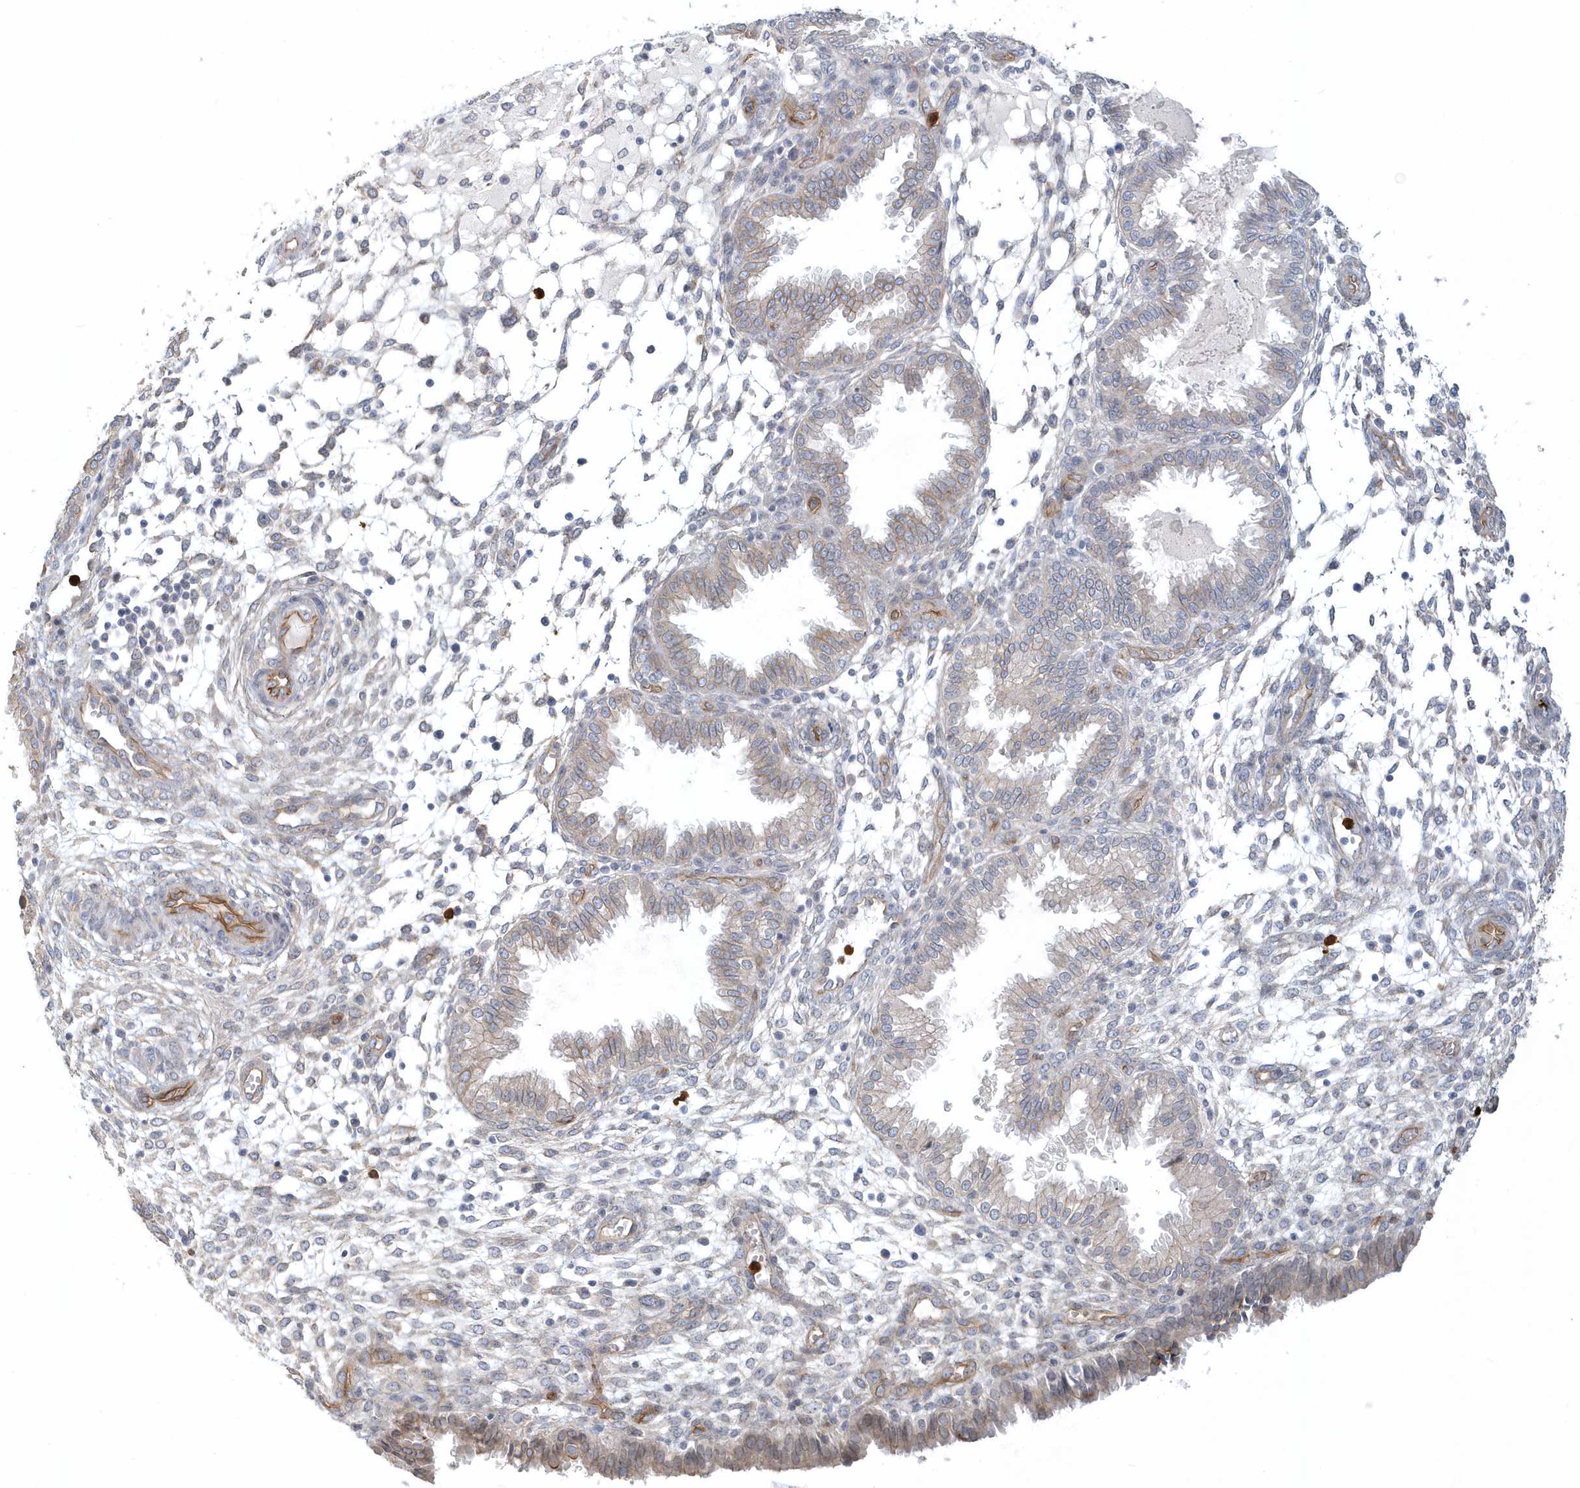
{"staining": {"intensity": "negative", "quantity": "none", "location": "none"}, "tissue": "endometrium", "cell_type": "Cells in endometrial stroma", "image_type": "normal", "snomed": [{"axis": "morphology", "description": "Normal tissue, NOS"}, {"axis": "topography", "description": "Endometrium"}], "caption": "The histopathology image demonstrates no staining of cells in endometrial stroma in unremarkable endometrium.", "gene": "DNAH1", "patient": {"sex": "female", "age": 33}}